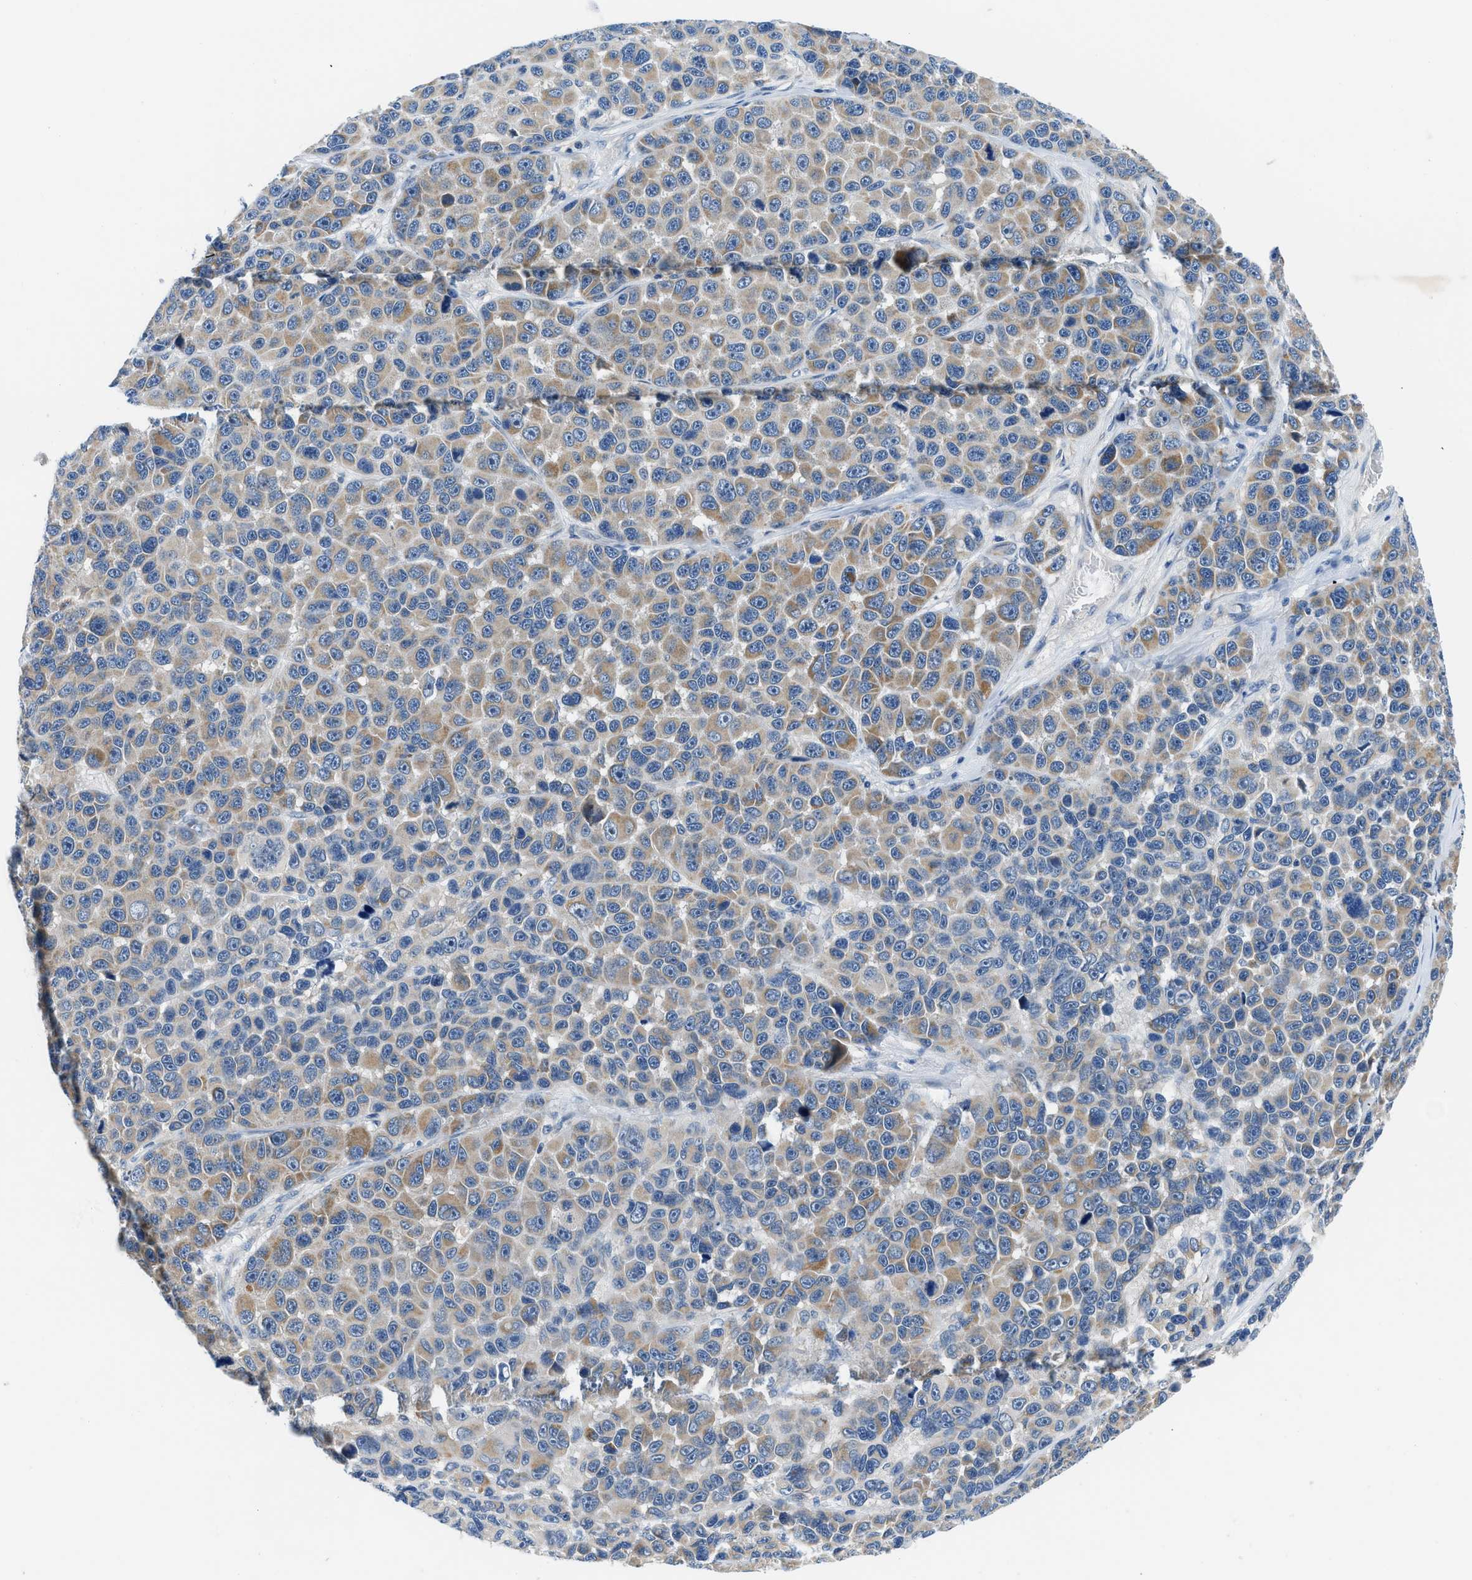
{"staining": {"intensity": "weak", "quantity": "<25%", "location": "cytoplasmic/membranous"}, "tissue": "melanoma", "cell_type": "Tumor cells", "image_type": "cancer", "snomed": [{"axis": "morphology", "description": "Malignant melanoma, NOS"}, {"axis": "topography", "description": "Skin"}], "caption": "Immunohistochemical staining of human malignant melanoma reveals no significant staining in tumor cells. The staining was performed using DAB to visualize the protein expression in brown, while the nuclei were stained in blue with hematoxylin (Magnification: 20x).", "gene": "ADGRE3", "patient": {"sex": "male", "age": 53}}